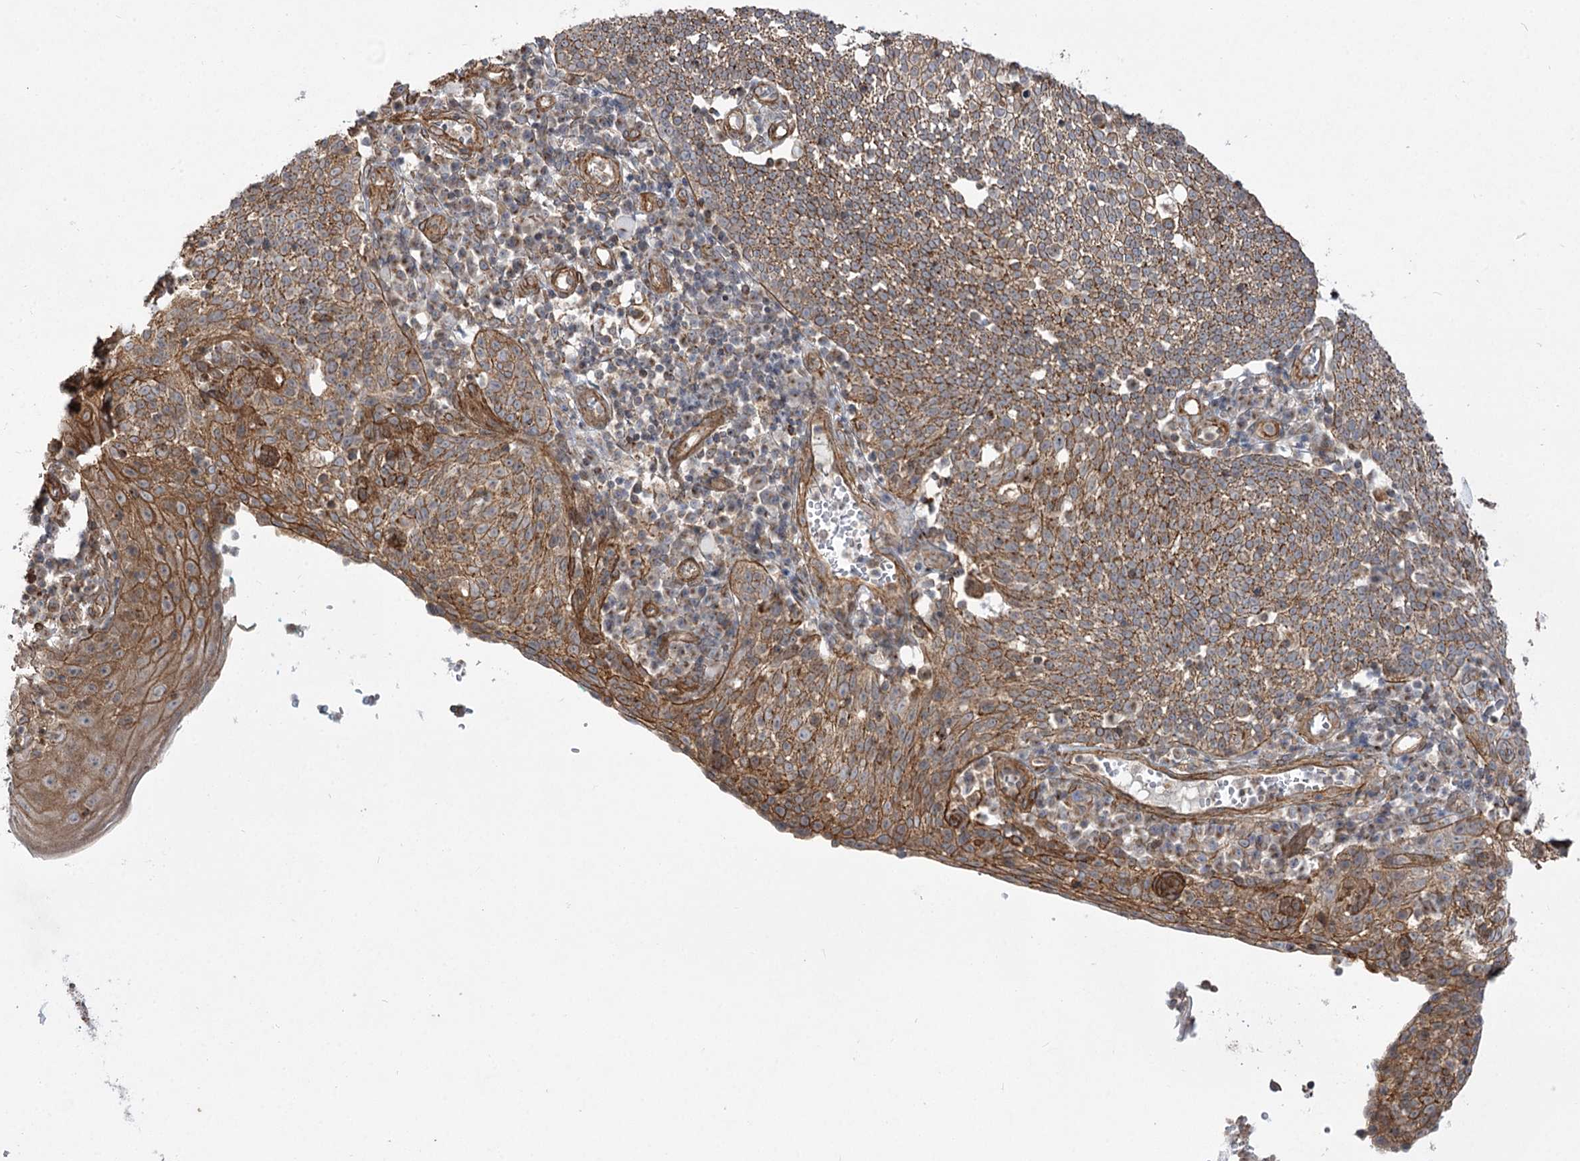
{"staining": {"intensity": "moderate", "quantity": ">75%", "location": "cytoplasmic/membranous"}, "tissue": "cervical cancer", "cell_type": "Tumor cells", "image_type": "cancer", "snomed": [{"axis": "morphology", "description": "Squamous cell carcinoma, NOS"}, {"axis": "topography", "description": "Cervix"}], "caption": "Squamous cell carcinoma (cervical) tissue displays moderate cytoplasmic/membranous positivity in about >75% of tumor cells", "gene": "SH3BP5L", "patient": {"sex": "female", "age": 34}}